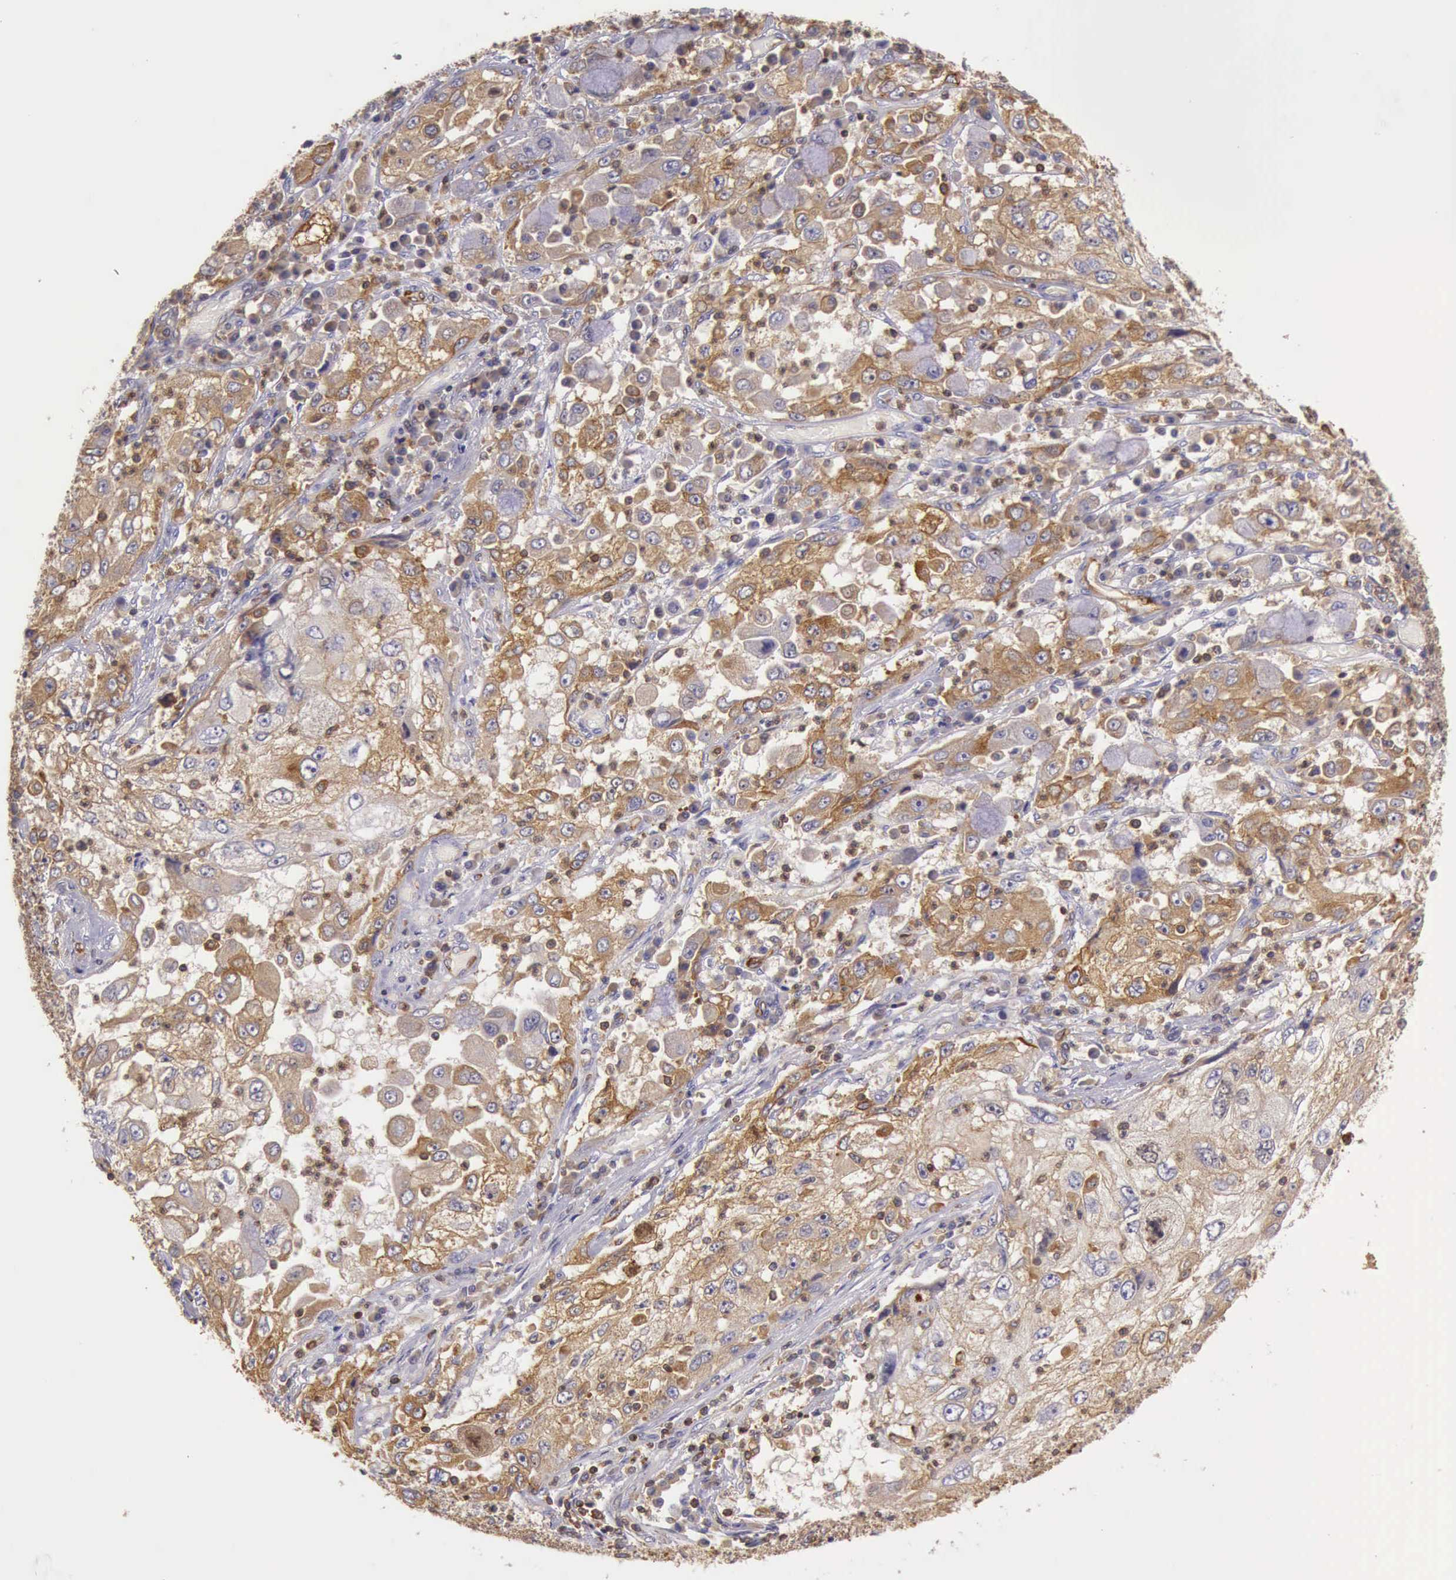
{"staining": {"intensity": "moderate", "quantity": ">75%", "location": "cytoplasmic/membranous"}, "tissue": "cervical cancer", "cell_type": "Tumor cells", "image_type": "cancer", "snomed": [{"axis": "morphology", "description": "Squamous cell carcinoma, NOS"}, {"axis": "topography", "description": "Cervix"}], "caption": "Brown immunohistochemical staining in cervical cancer displays moderate cytoplasmic/membranous expression in about >75% of tumor cells. (IHC, brightfield microscopy, high magnification).", "gene": "ARHGAP4", "patient": {"sex": "female", "age": 36}}